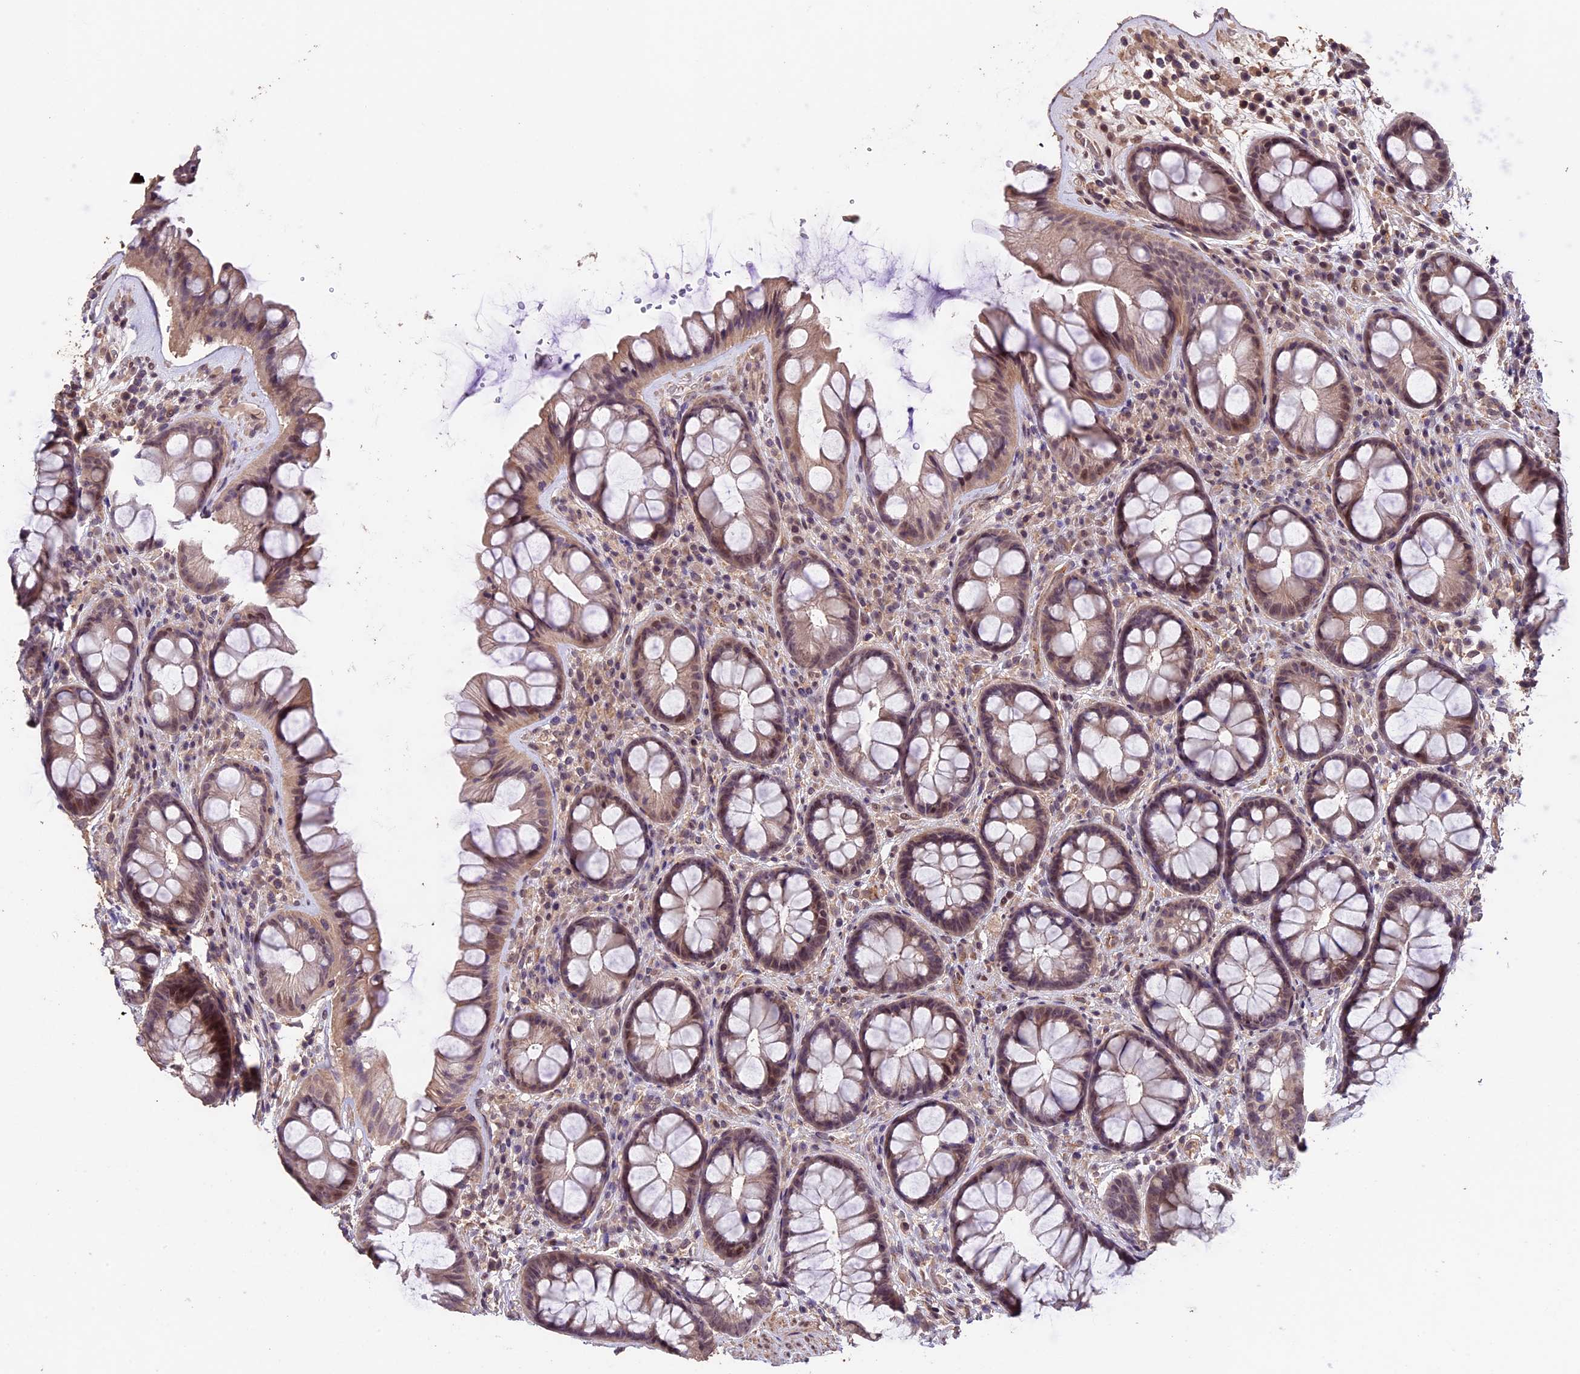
{"staining": {"intensity": "weak", "quantity": ">75%", "location": "cytoplasmic/membranous"}, "tissue": "rectum", "cell_type": "Glandular cells", "image_type": "normal", "snomed": [{"axis": "morphology", "description": "Normal tissue, NOS"}, {"axis": "topography", "description": "Rectum"}], "caption": "Immunohistochemistry (IHC) photomicrograph of benign human rectum stained for a protein (brown), which exhibits low levels of weak cytoplasmic/membranous positivity in about >75% of glandular cells.", "gene": "GNB5", "patient": {"sex": "male", "age": 74}}